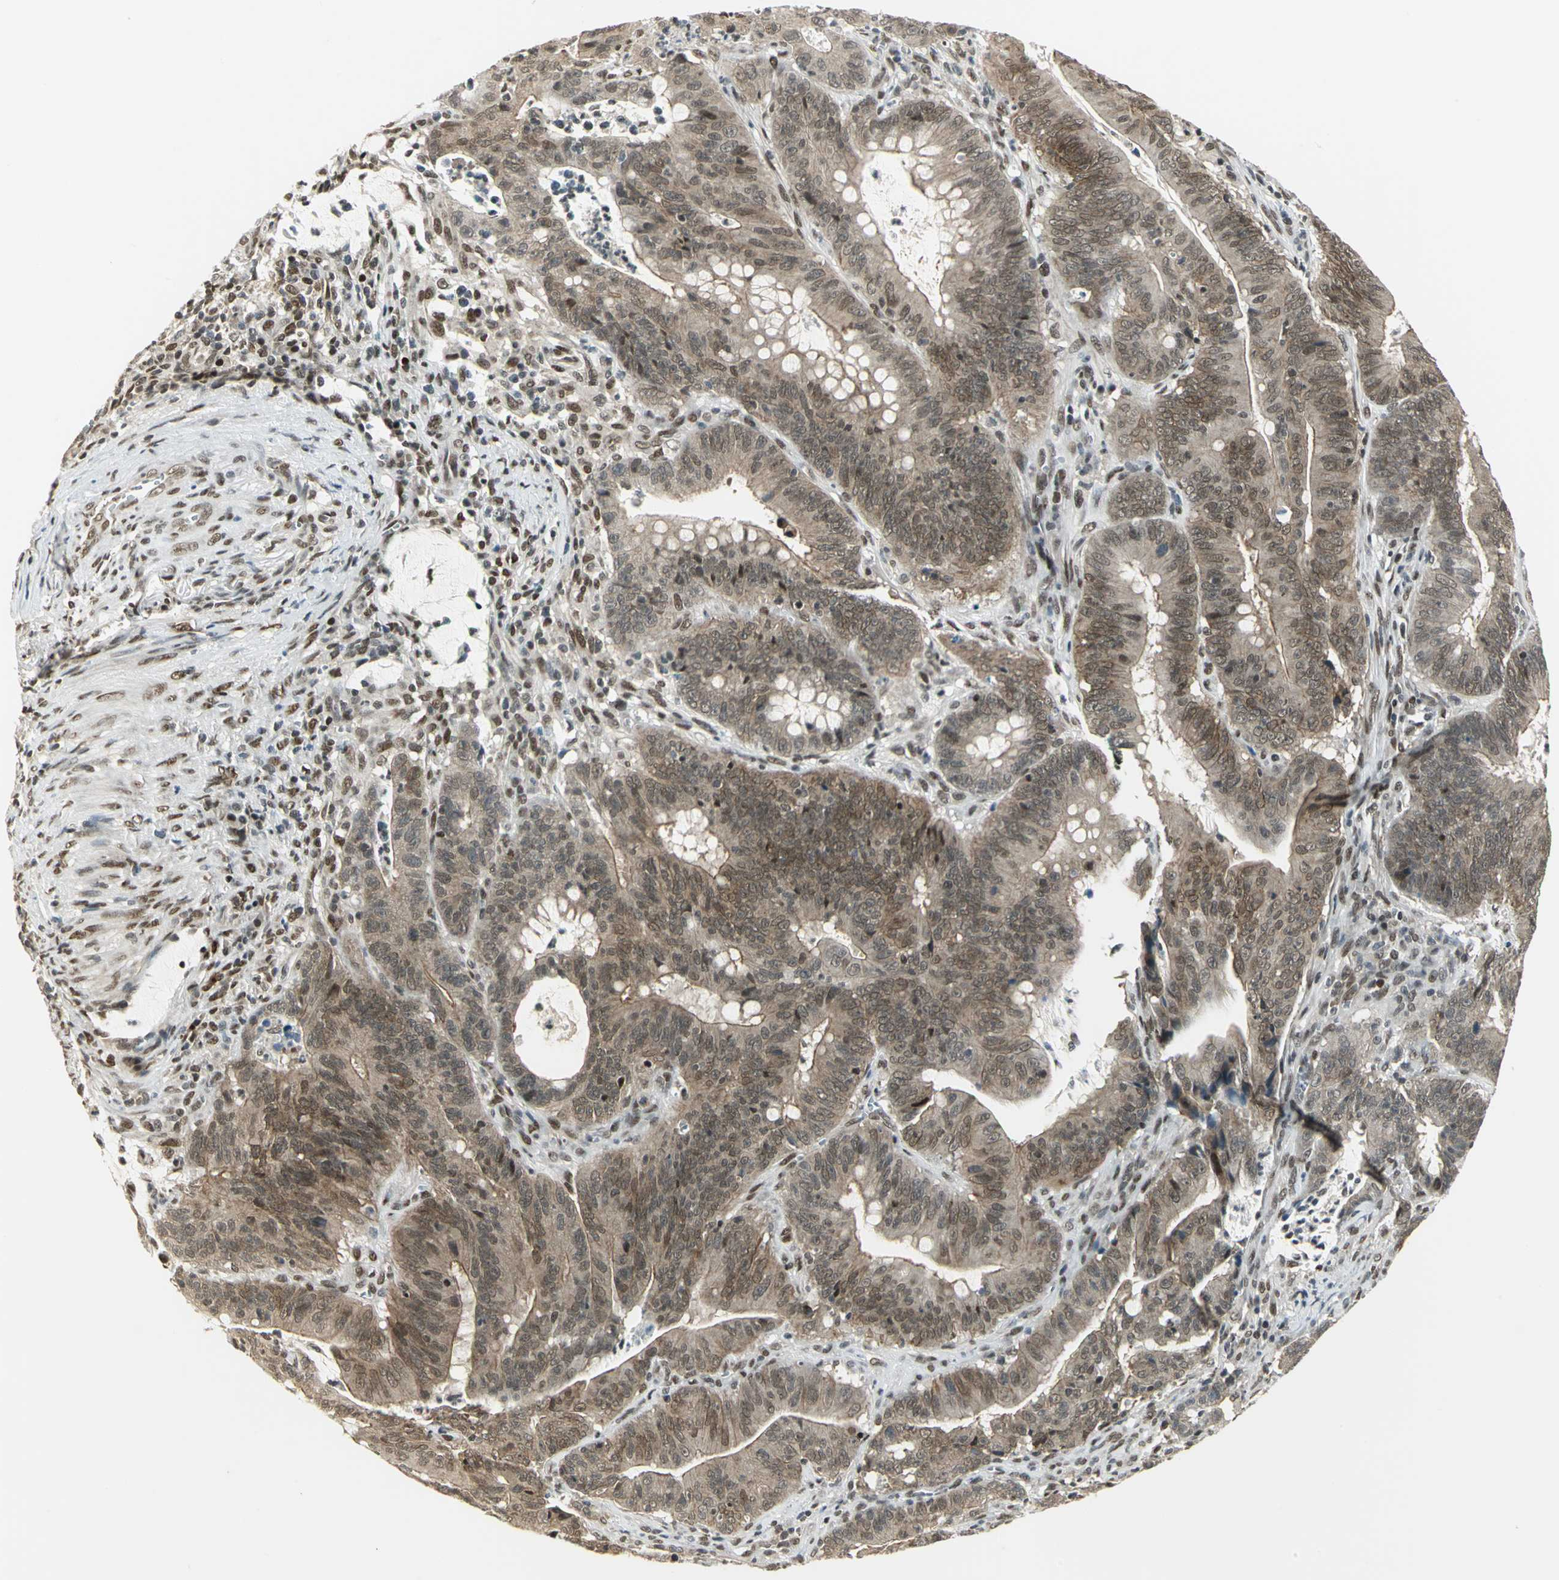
{"staining": {"intensity": "strong", "quantity": ">75%", "location": "cytoplasmic/membranous"}, "tissue": "colorectal cancer", "cell_type": "Tumor cells", "image_type": "cancer", "snomed": [{"axis": "morphology", "description": "Adenocarcinoma, NOS"}, {"axis": "topography", "description": "Colon"}], "caption": "Strong cytoplasmic/membranous staining is appreciated in approximately >75% of tumor cells in colorectal cancer (adenocarcinoma).", "gene": "RAD17", "patient": {"sex": "male", "age": 45}}